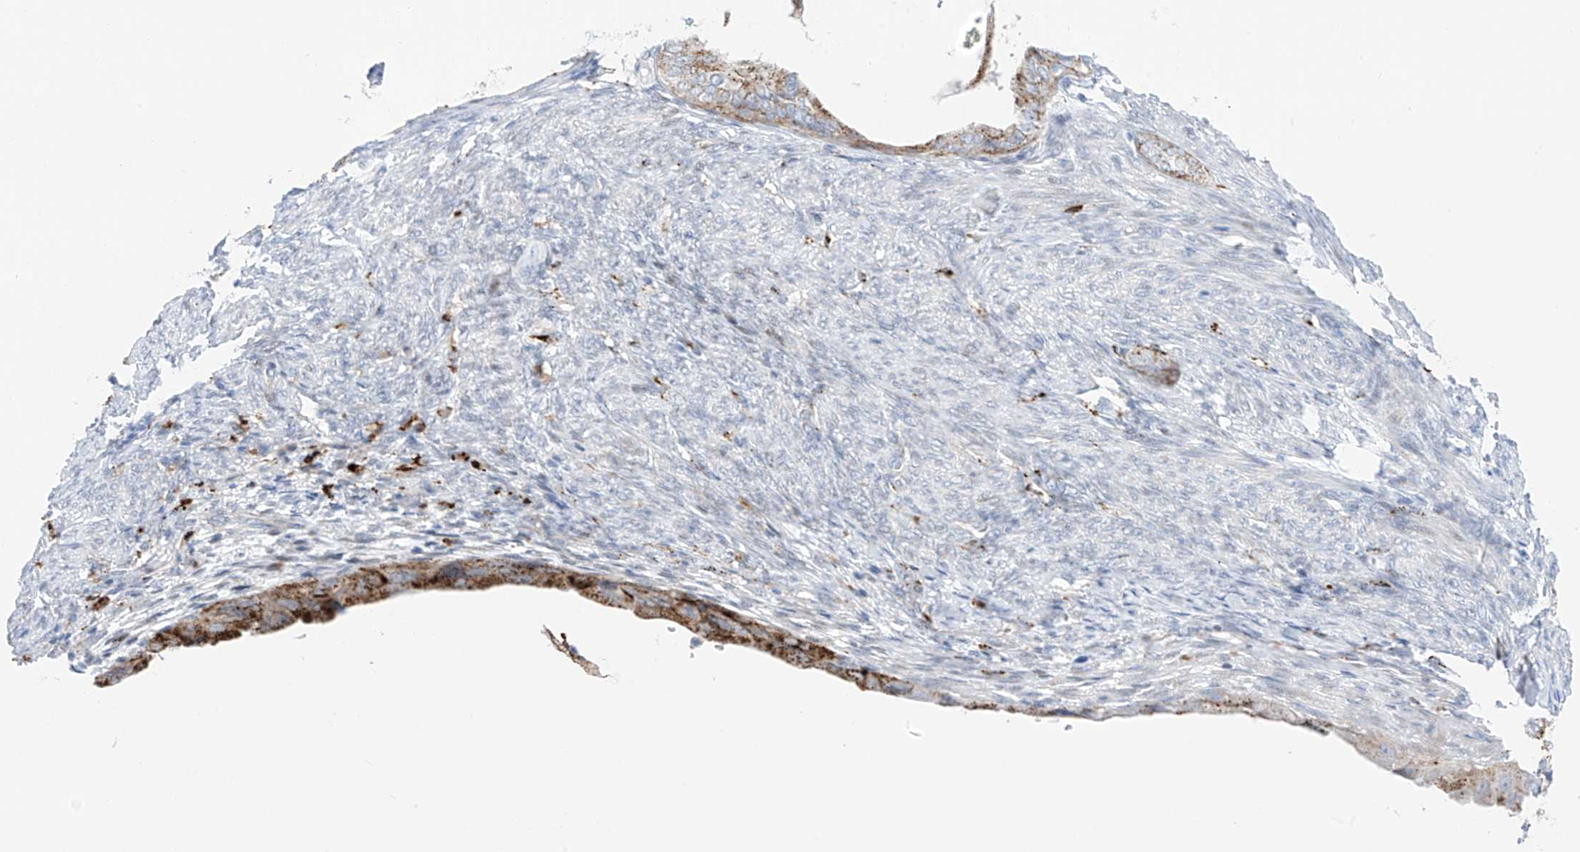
{"staining": {"intensity": "moderate", "quantity": ">75%", "location": "cytoplasmic/membranous"}, "tissue": "endometrial cancer", "cell_type": "Tumor cells", "image_type": "cancer", "snomed": [{"axis": "morphology", "description": "Adenocarcinoma, NOS"}, {"axis": "topography", "description": "Endometrium"}], "caption": "Immunohistochemistry photomicrograph of human endometrial cancer (adenocarcinoma) stained for a protein (brown), which reveals medium levels of moderate cytoplasmic/membranous staining in approximately >75% of tumor cells.", "gene": "PSPH", "patient": {"sex": "female", "age": 86}}